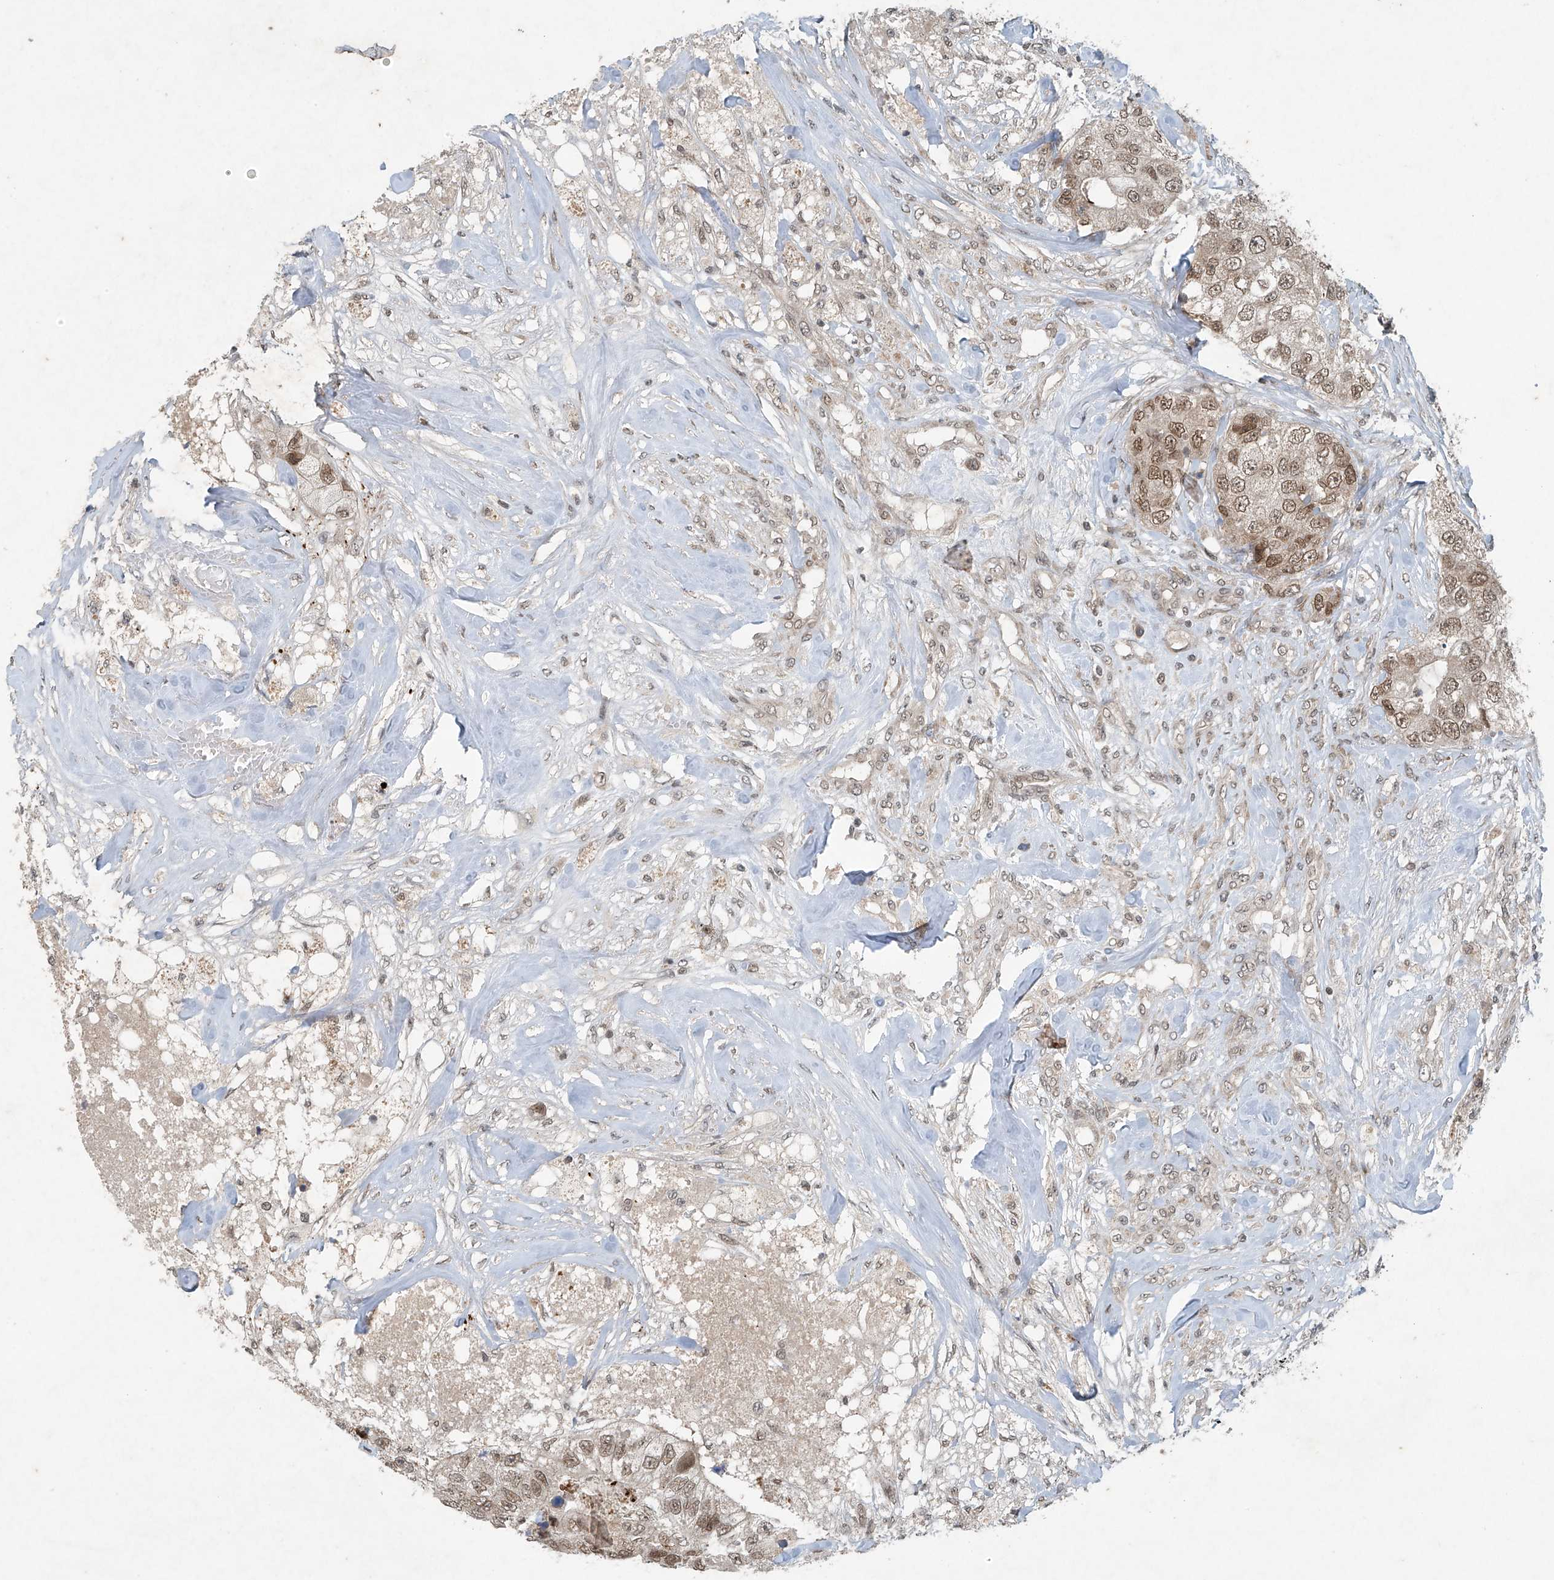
{"staining": {"intensity": "moderate", "quantity": ">75%", "location": "nuclear"}, "tissue": "breast cancer", "cell_type": "Tumor cells", "image_type": "cancer", "snomed": [{"axis": "morphology", "description": "Duct carcinoma"}, {"axis": "topography", "description": "Breast"}], "caption": "Immunohistochemistry (IHC) image of invasive ductal carcinoma (breast) stained for a protein (brown), which demonstrates medium levels of moderate nuclear staining in approximately >75% of tumor cells.", "gene": "TAF8", "patient": {"sex": "female", "age": 62}}